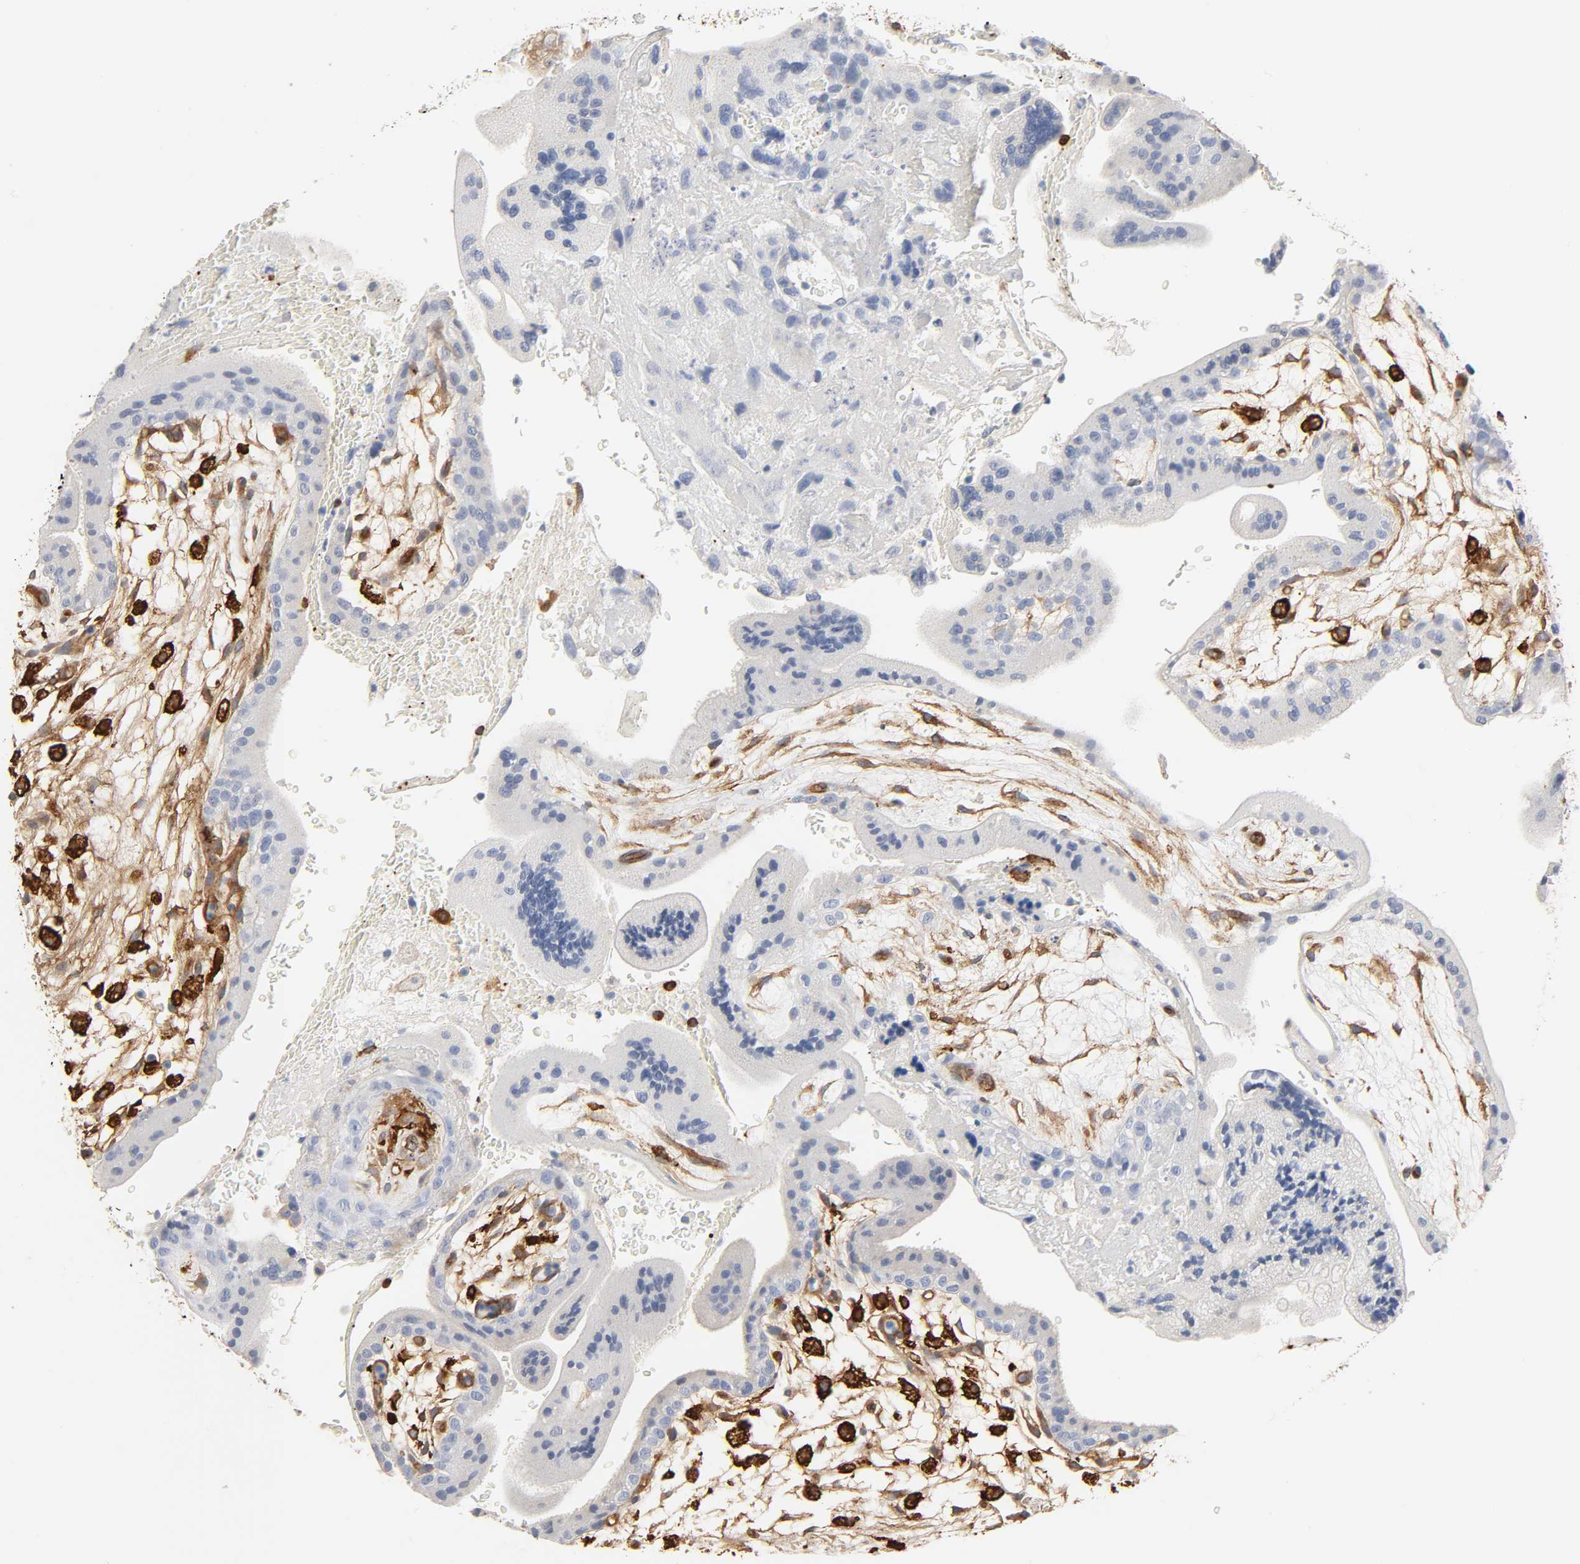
{"staining": {"intensity": "moderate", "quantity": ">75%", "location": "cytoplasmic/membranous"}, "tissue": "placenta", "cell_type": "Decidual cells", "image_type": "normal", "snomed": [{"axis": "morphology", "description": "Normal tissue, NOS"}, {"axis": "topography", "description": "Placenta"}], "caption": "Immunohistochemistry (IHC) image of normal human placenta stained for a protein (brown), which demonstrates medium levels of moderate cytoplasmic/membranous positivity in approximately >75% of decidual cells.", "gene": "BIN1", "patient": {"sex": "female", "age": 35}}